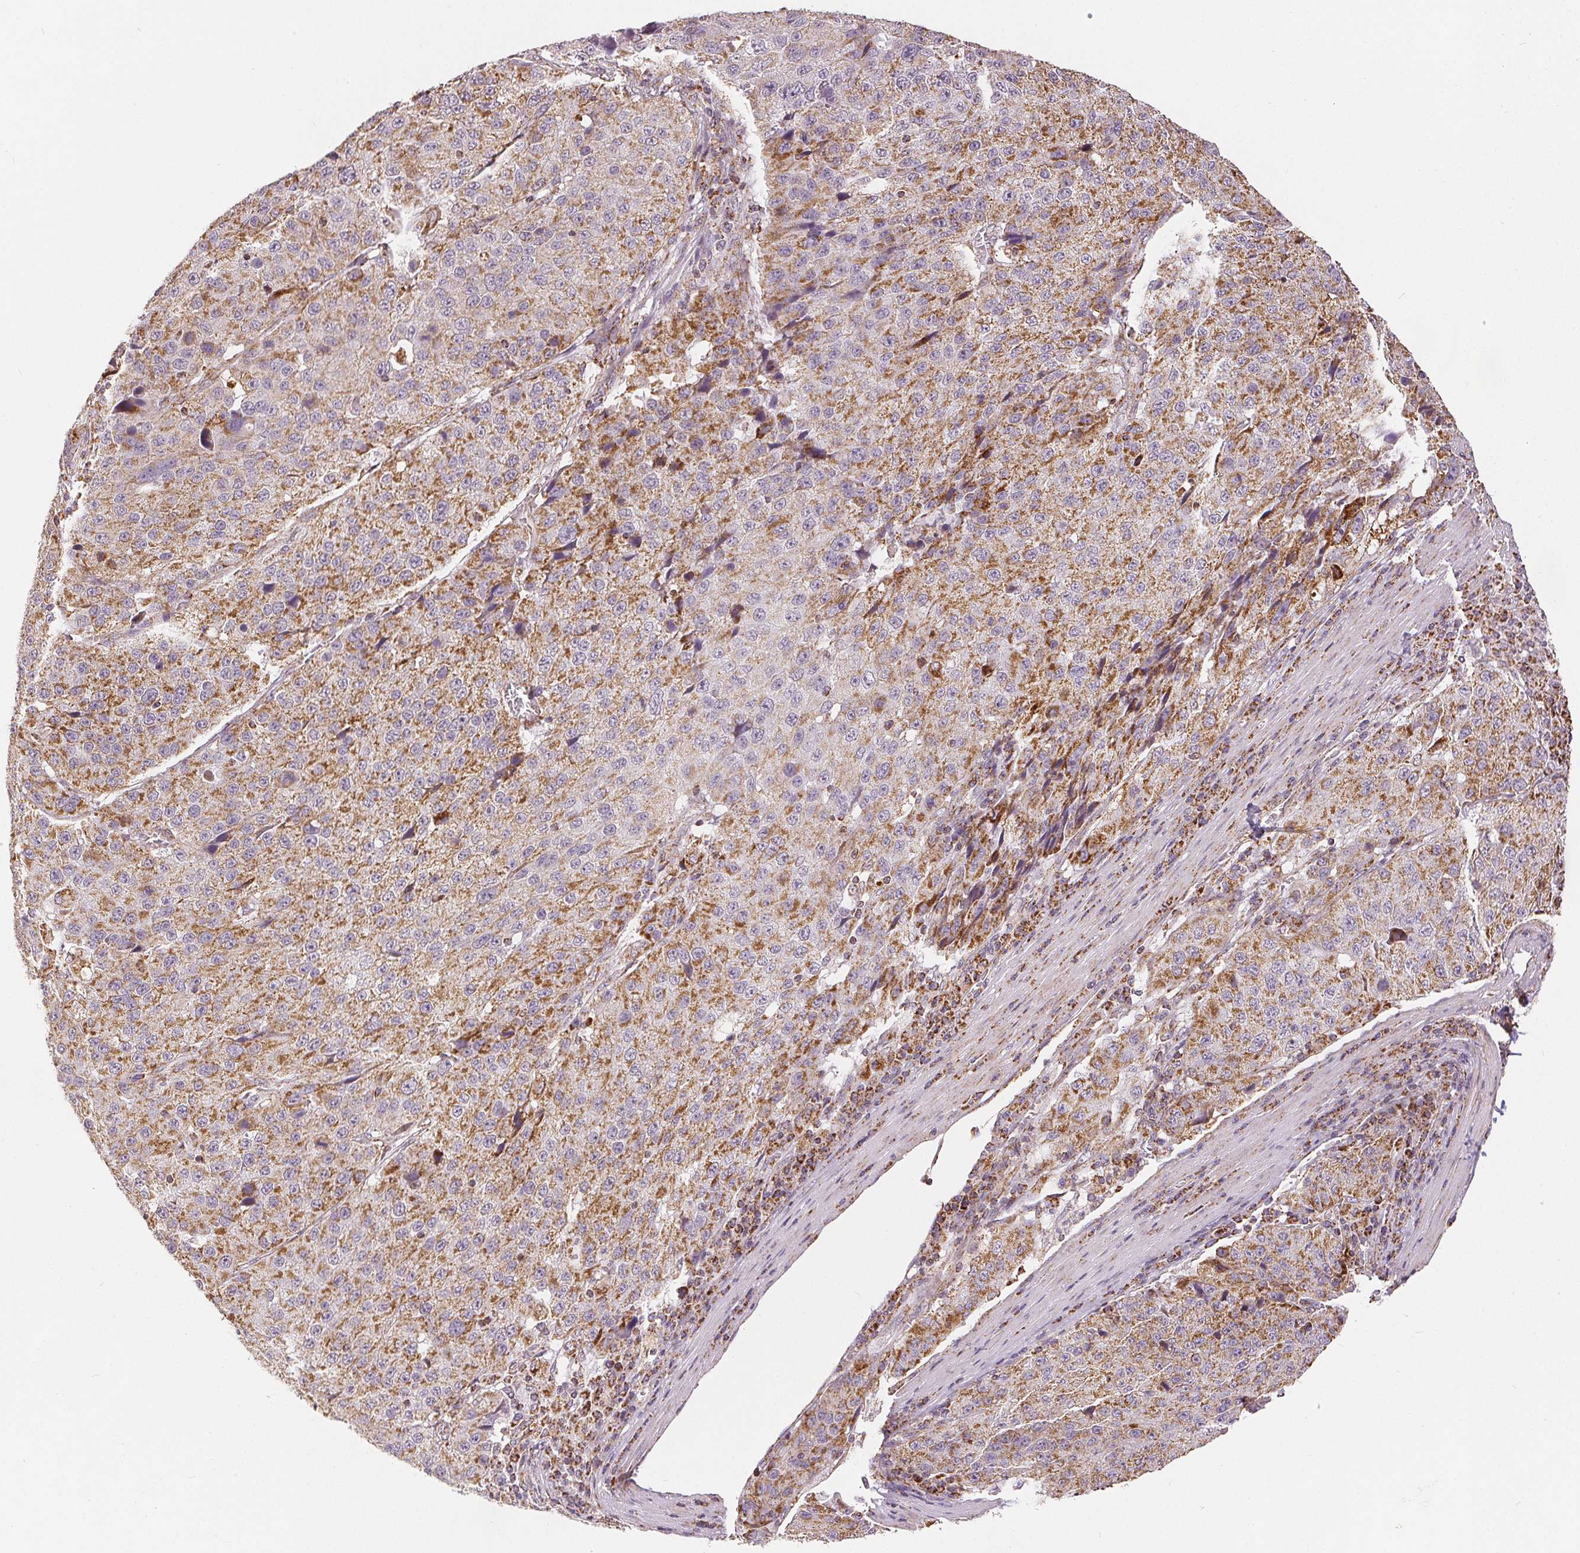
{"staining": {"intensity": "moderate", "quantity": "25%-75%", "location": "cytoplasmic/membranous"}, "tissue": "stomach cancer", "cell_type": "Tumor cells", "image_type": "cancer", "snomed": [{"axis": "morphology", "description": "Adenocarcinoma, NOS"}, {"axis": "topography", "description": "Stomach"}], "caption": "Protein analysis of stomach adenocarcinoma tissue reveals moderate cytoplasmic/membranous staining in about 25%-75% of tumor cells.", "gene": "SDHB", "patient": {"sex": "male", "age": 71}}